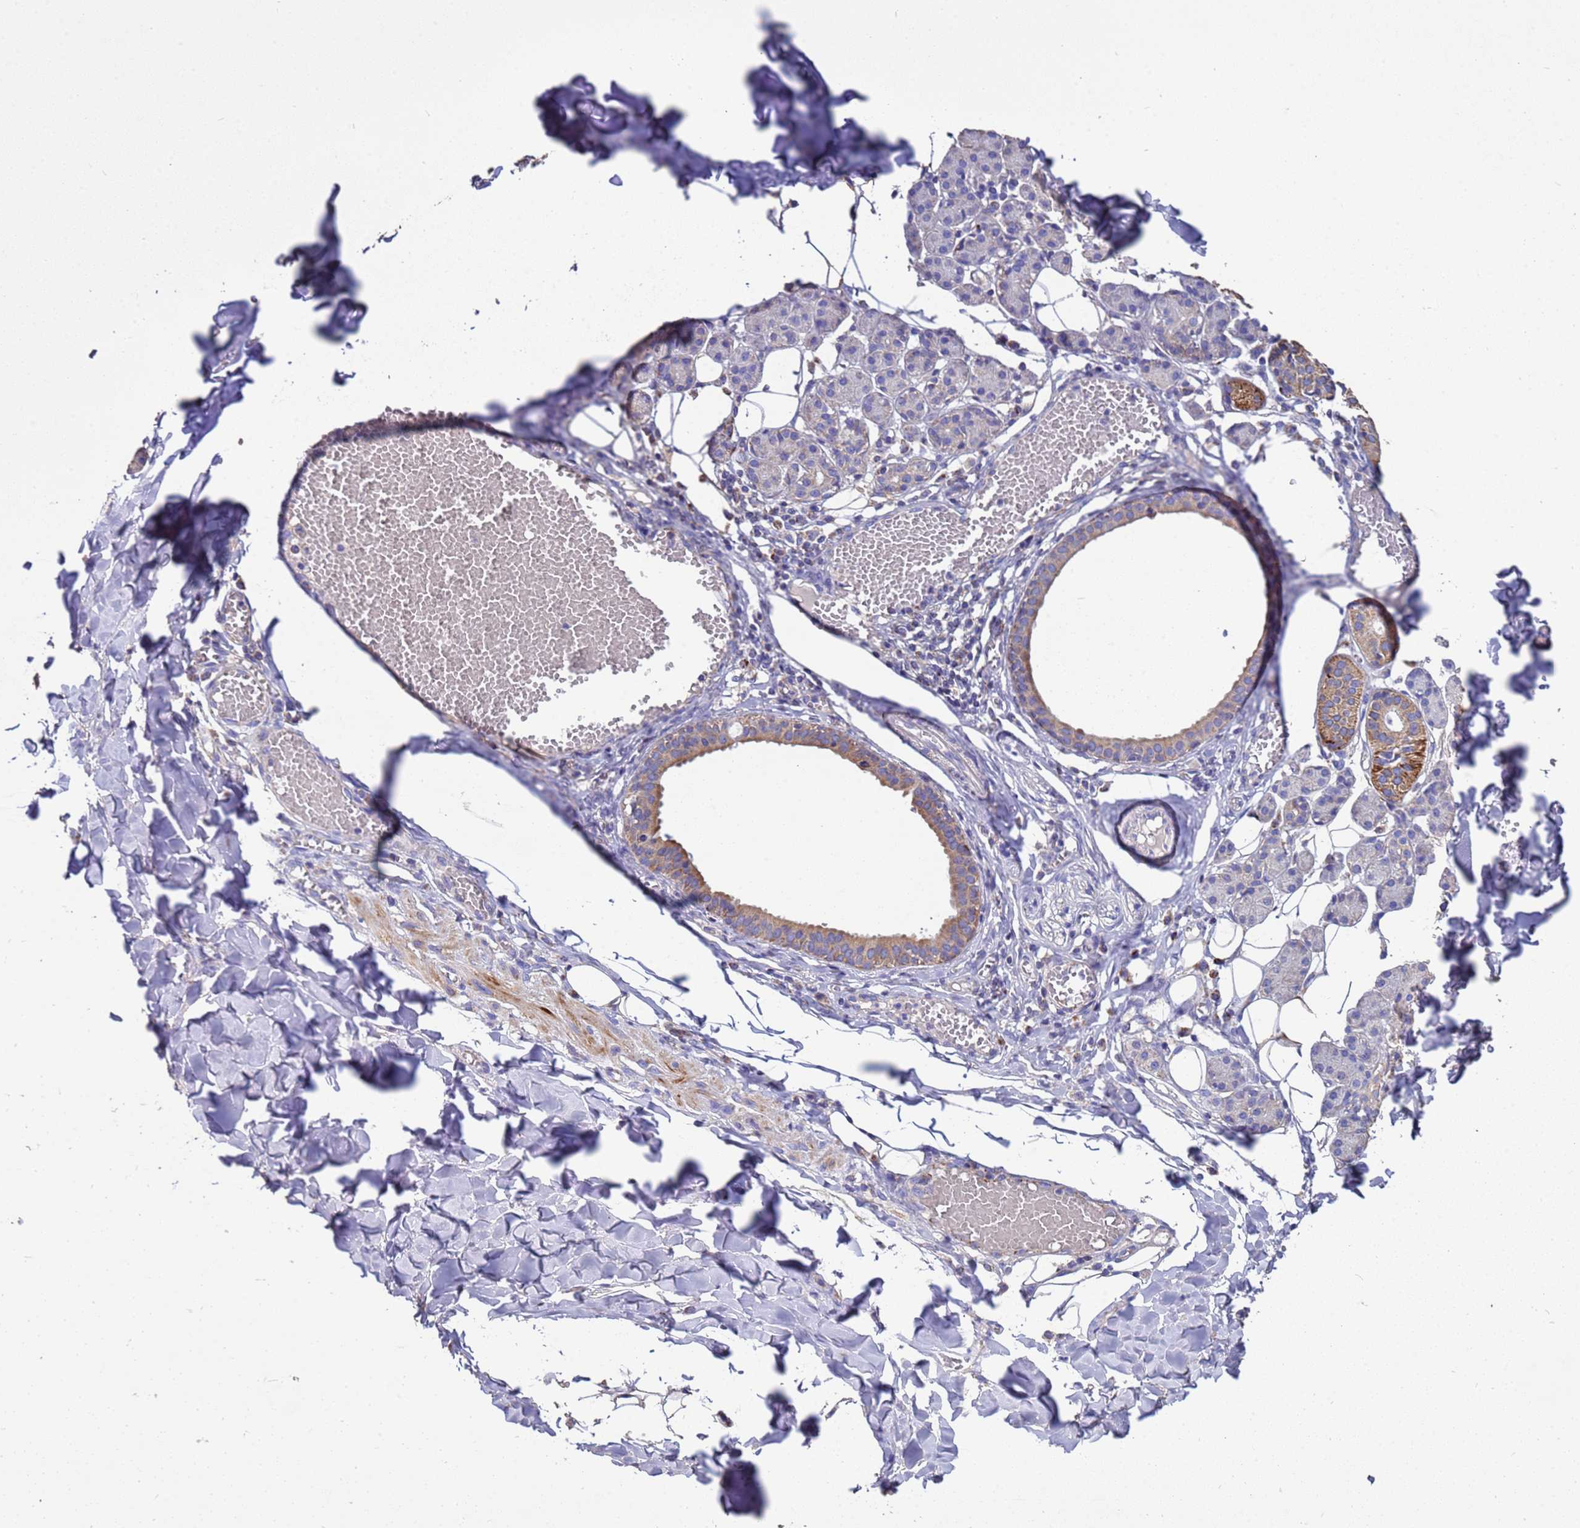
{"staining": {"intensity": "strong", "quantity": "<25%", "location": "cytoplasmic/membranous"}, "tissue": "salivary gland", "cell_type": "Glandular cells", "image_type": "normal", "snomed": [{"axis": "morphology", "description": "Normal tissue, NOS"}, {"axis": "topography", "description": "Salivary gland"}], "caption": "Protein expression analysis of unremarkable salivary gland demonstrates strong cytoplasmic/membranous expression in approximately <25% of glandular cells. The protein is stained brown, and the nuclei are stained in blue (DAB (3,3'-diaminobenzidine) IHC with brightfield microscopy, high magnification).", "gene": "ZNFX1", "patient": {"sex": "female", "age": 33}}